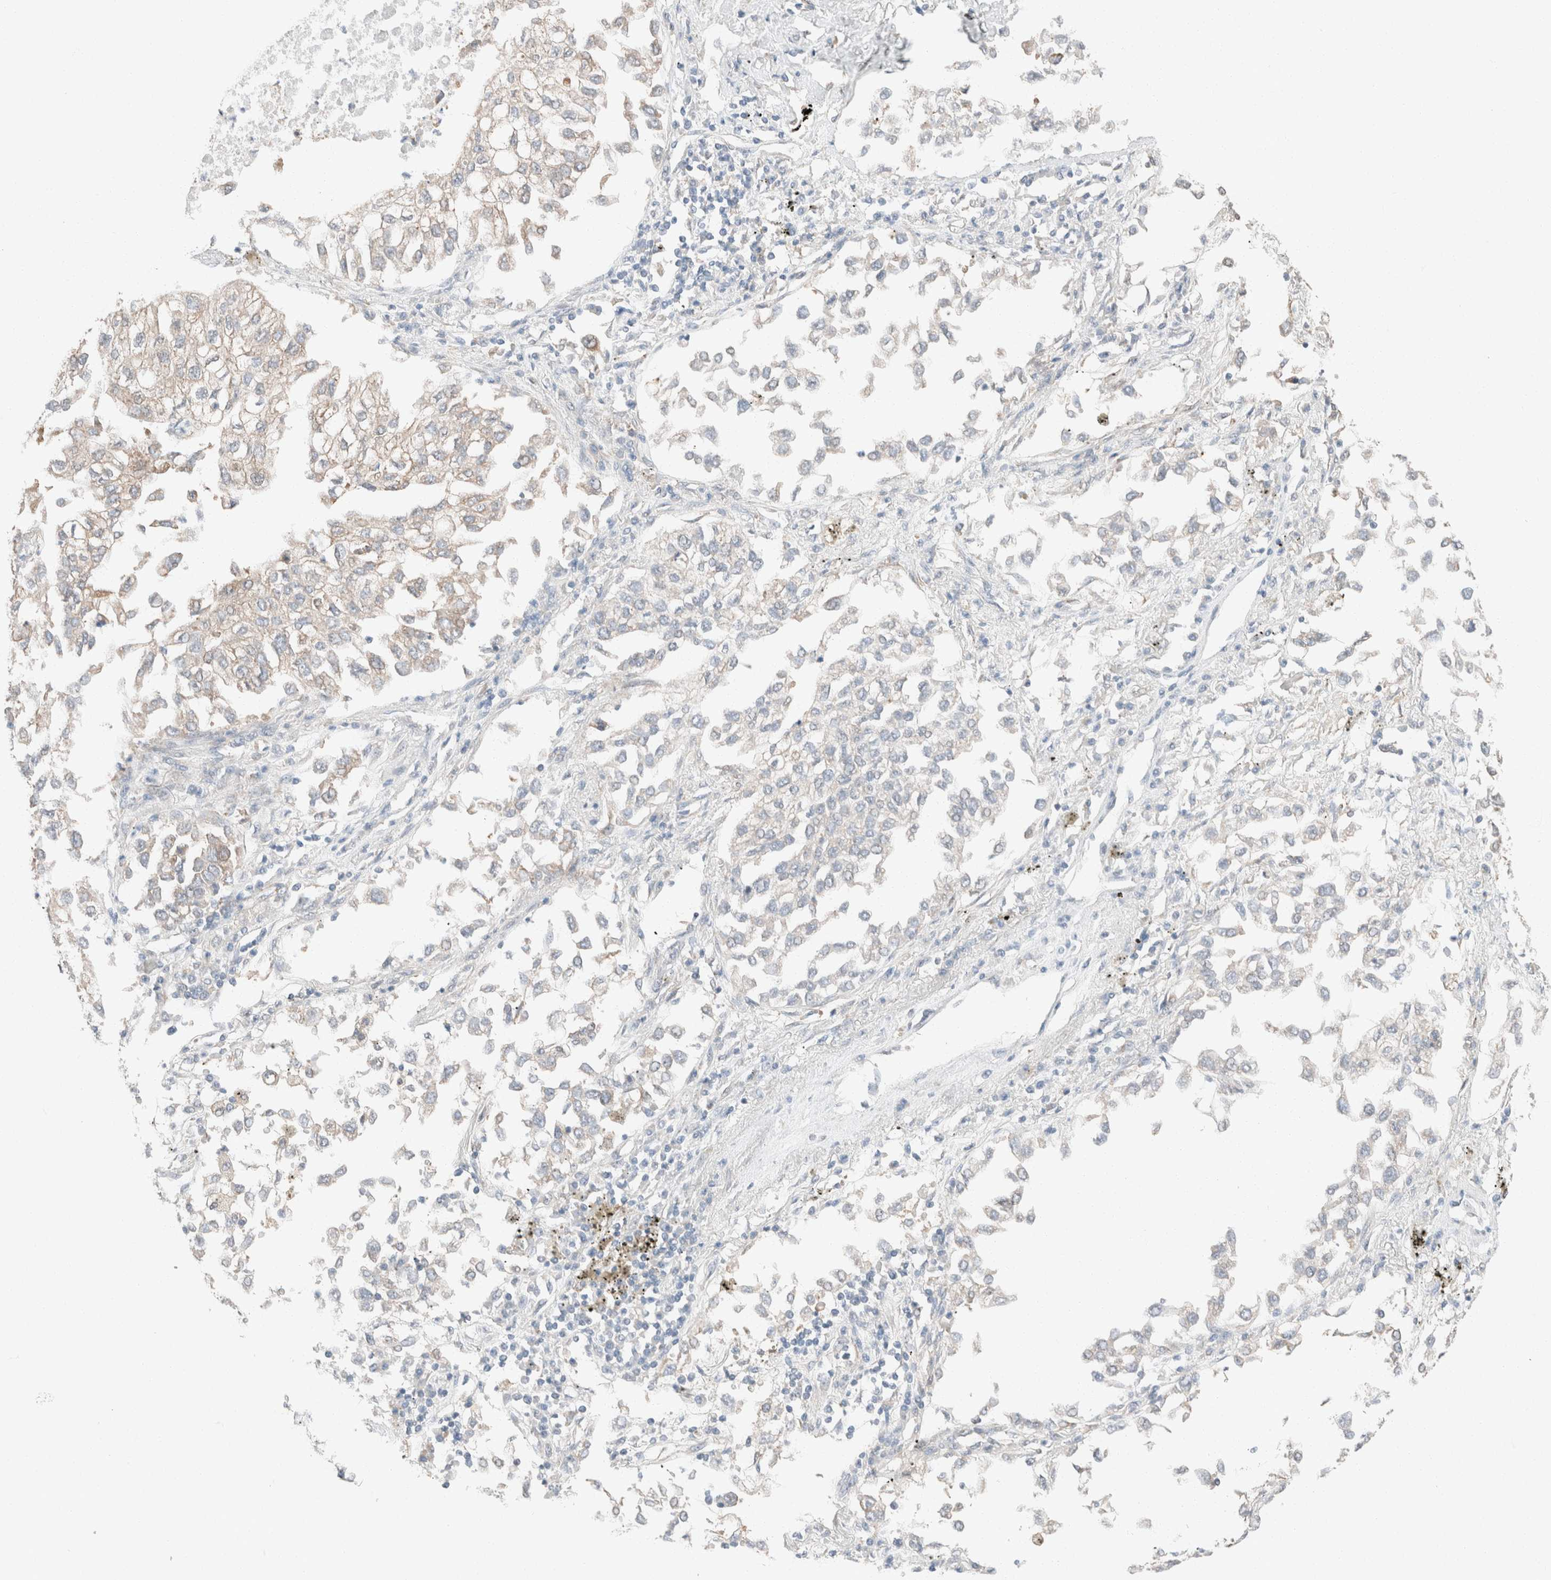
{"staining": {"intensity": "negative", "quantity": "none", "location": "none"}, "tissue": "lung cancer", "cell_type": "Tumor cells", "image_type": "cancer", "snomed": [{"axis": "morphology", "description": "Inflammation, NOS"}, {"axis": "morphology", "description": "Adenocarcinoma, NOS"}, {"axis": "topography", "description": "Lung"}], "caption": "Protein analysis of lung cancer (adenocarcinoma) exhibits no significant staining in tumor cells.", "gene": "PCM1", "patient": {"sex": "male", "age": 63}}